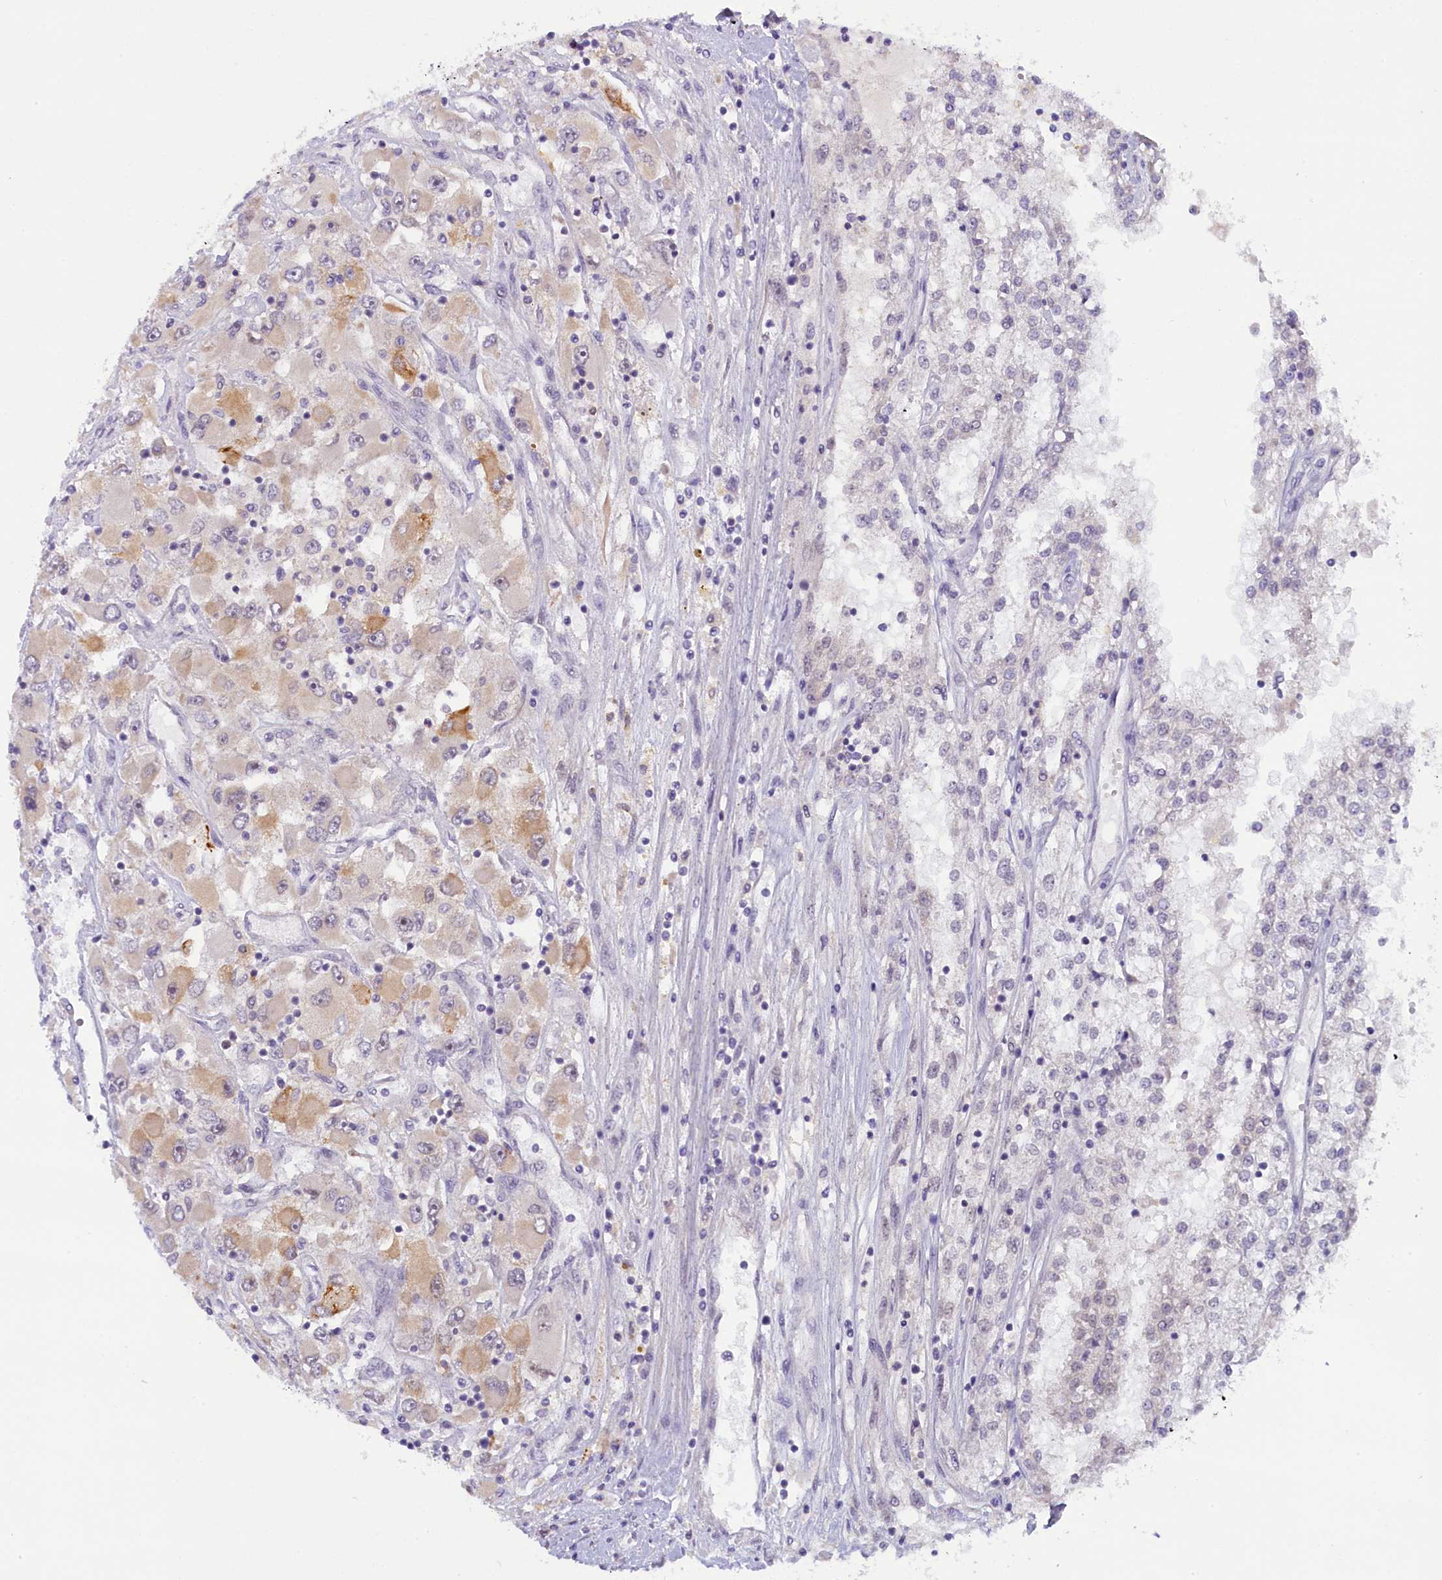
{"staining": {"intensity": "weak", "quantity": "25%-75%", "location": "cytoplasmic/membranous"}, "tissue": "renal cancer", "cell_type": "Tumor cells", "image_type": "cancer", "snomed": [{"axis": "morphology", "description": "Adenocarcinoma, NOS"}, {"axis": "topography", "description": "Kidney"}], "caption": "Protein expression analysis of human adenocarcinoma (renal) reveals weak cytoplasmic/membranous positivity in about 25%-75% of tumor cells.", "gene": "CRAMP1", "patient": {"sex": "female", "age": 52}}